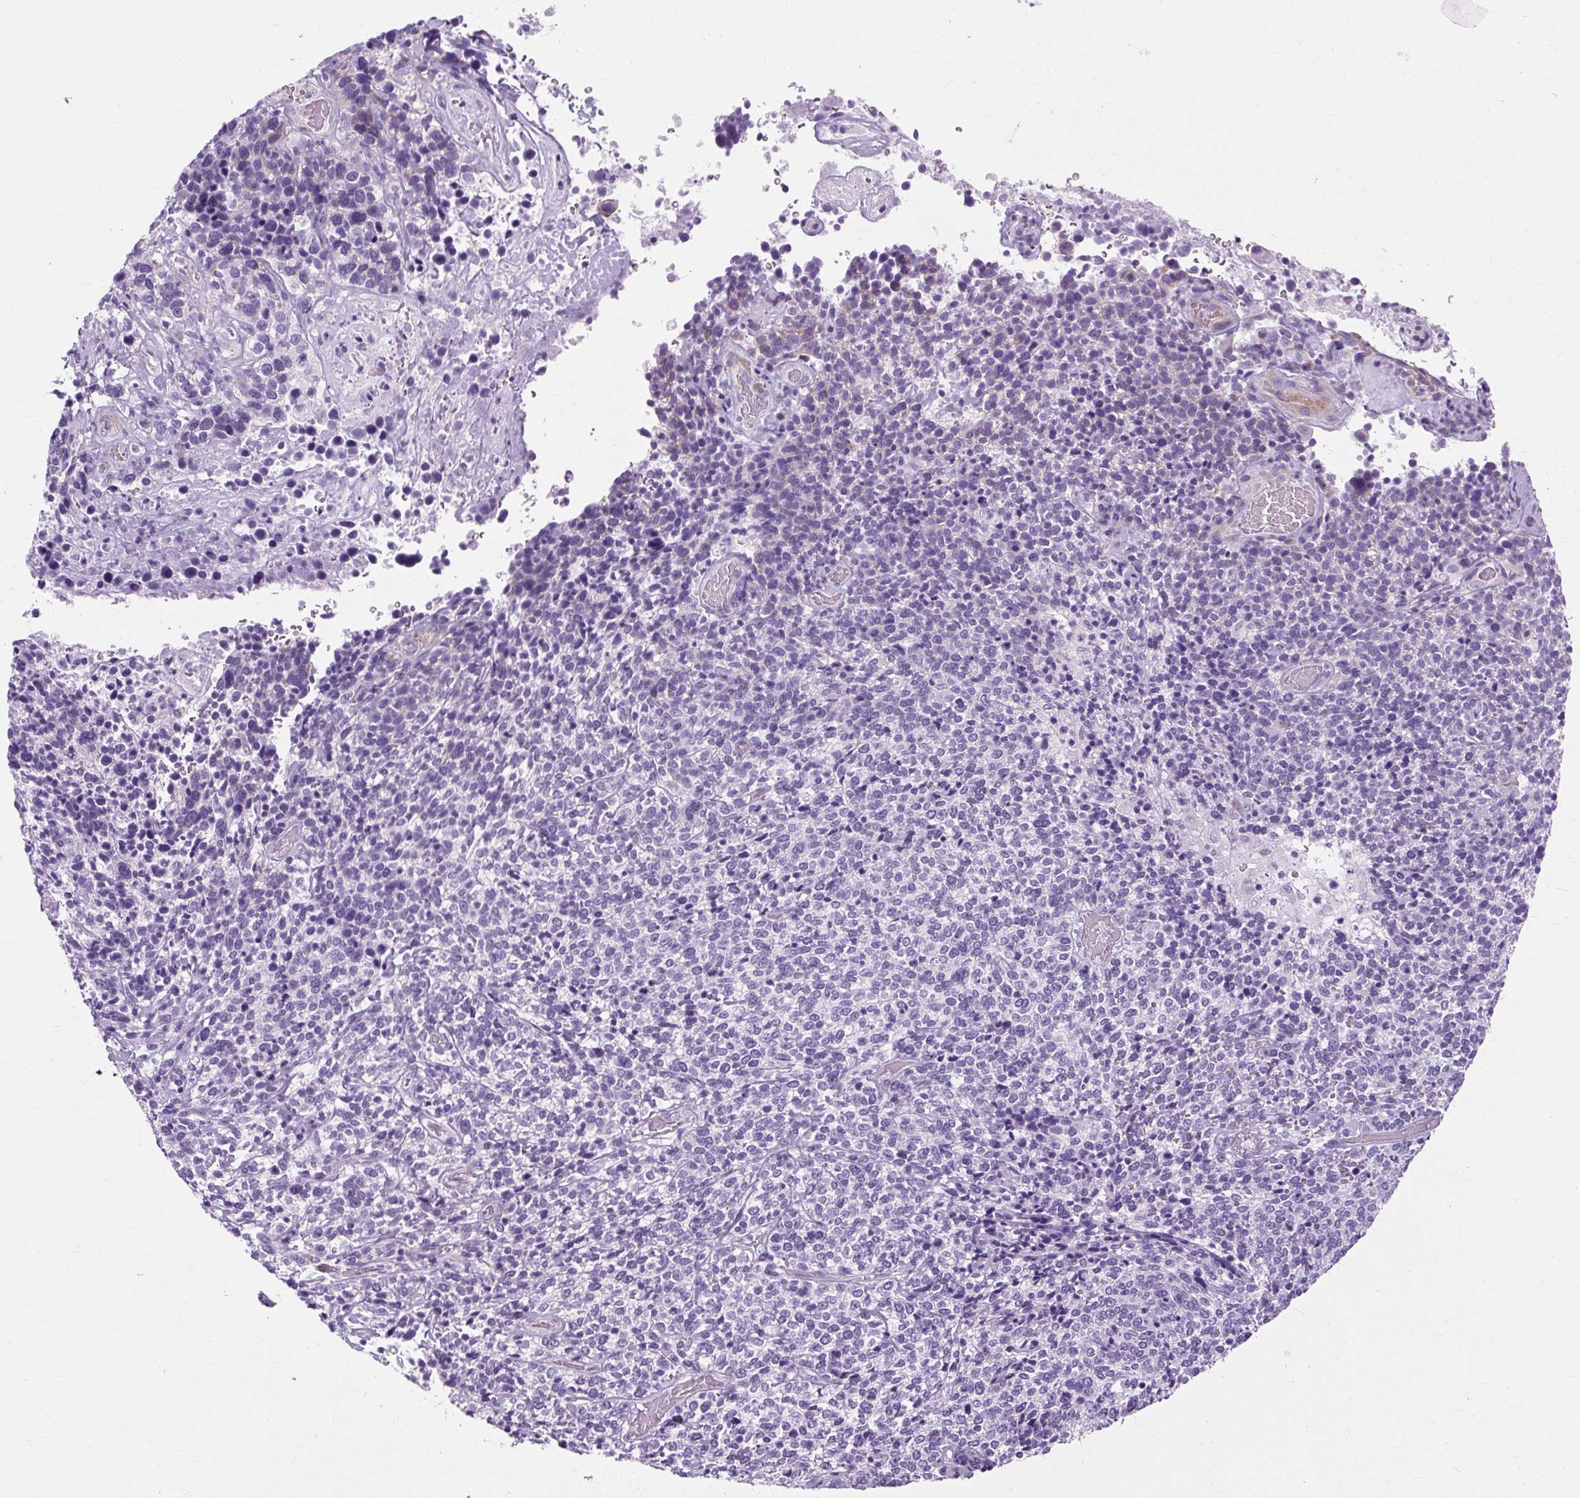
{"staining": {"intensity": "negative", "quantity": "none", "location": "none"}, "tissue": "cervical cancer", "cell_type": "Tumor cells", "image_type": "cancer", "snomed": [{"axis": "morphology", "description": "Squamous cell carcinoma, NOS"}, {"axis": "topography", "description": "Cervix"}], "caption": "Cervical cancer stained for a protein using IHC displays no positivity tumor cells.", "gene": "TMEM89", "patient": {"sex": "female", "age": 46}}